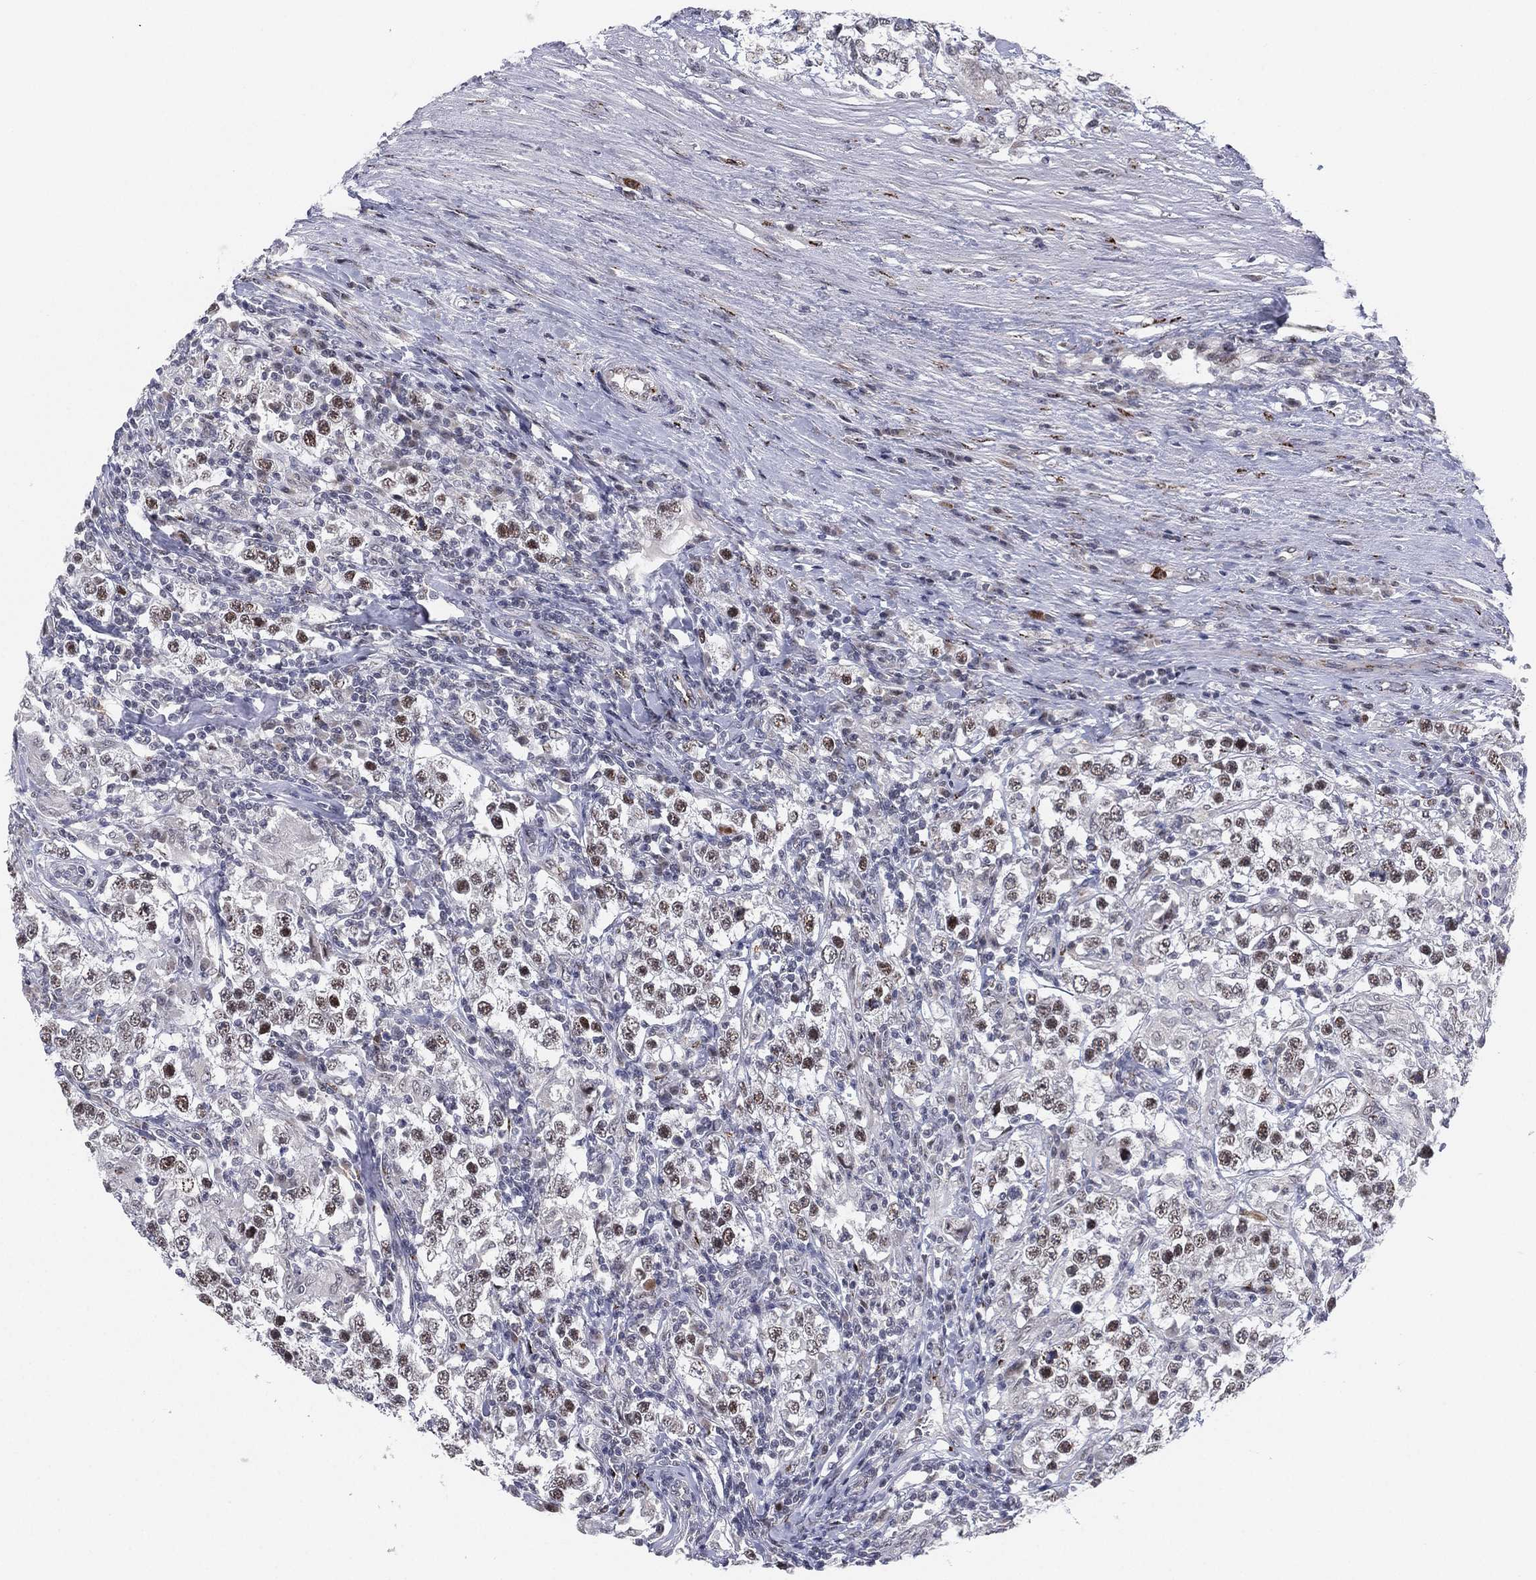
{"staining": {"intensity": "moderate", "quantity": "<25%", "location": "nuclear"}, "tissue": "testis cancer", "cell_type": "Tumor cells", "image_type": "cancer", "snomed": [{"axis": "morphology", "description": "Seminoma, NOS"}, {"axis": "morphology", "description": "Carcinoma, Embryonal, NOS"}, {"axis": "topography", "description": "Testis"}], "caption": "This micrograph shows testis cancer (embryonal carcinoma) stained with immunohistochemistry (IHC) to label a protein in brown. The nuclear of tumor cells show moderate positivity for the protein. Nuclei are counter-stained blue.", "gene": "CD177", "patient": {"sex": "male", "age": 41}}